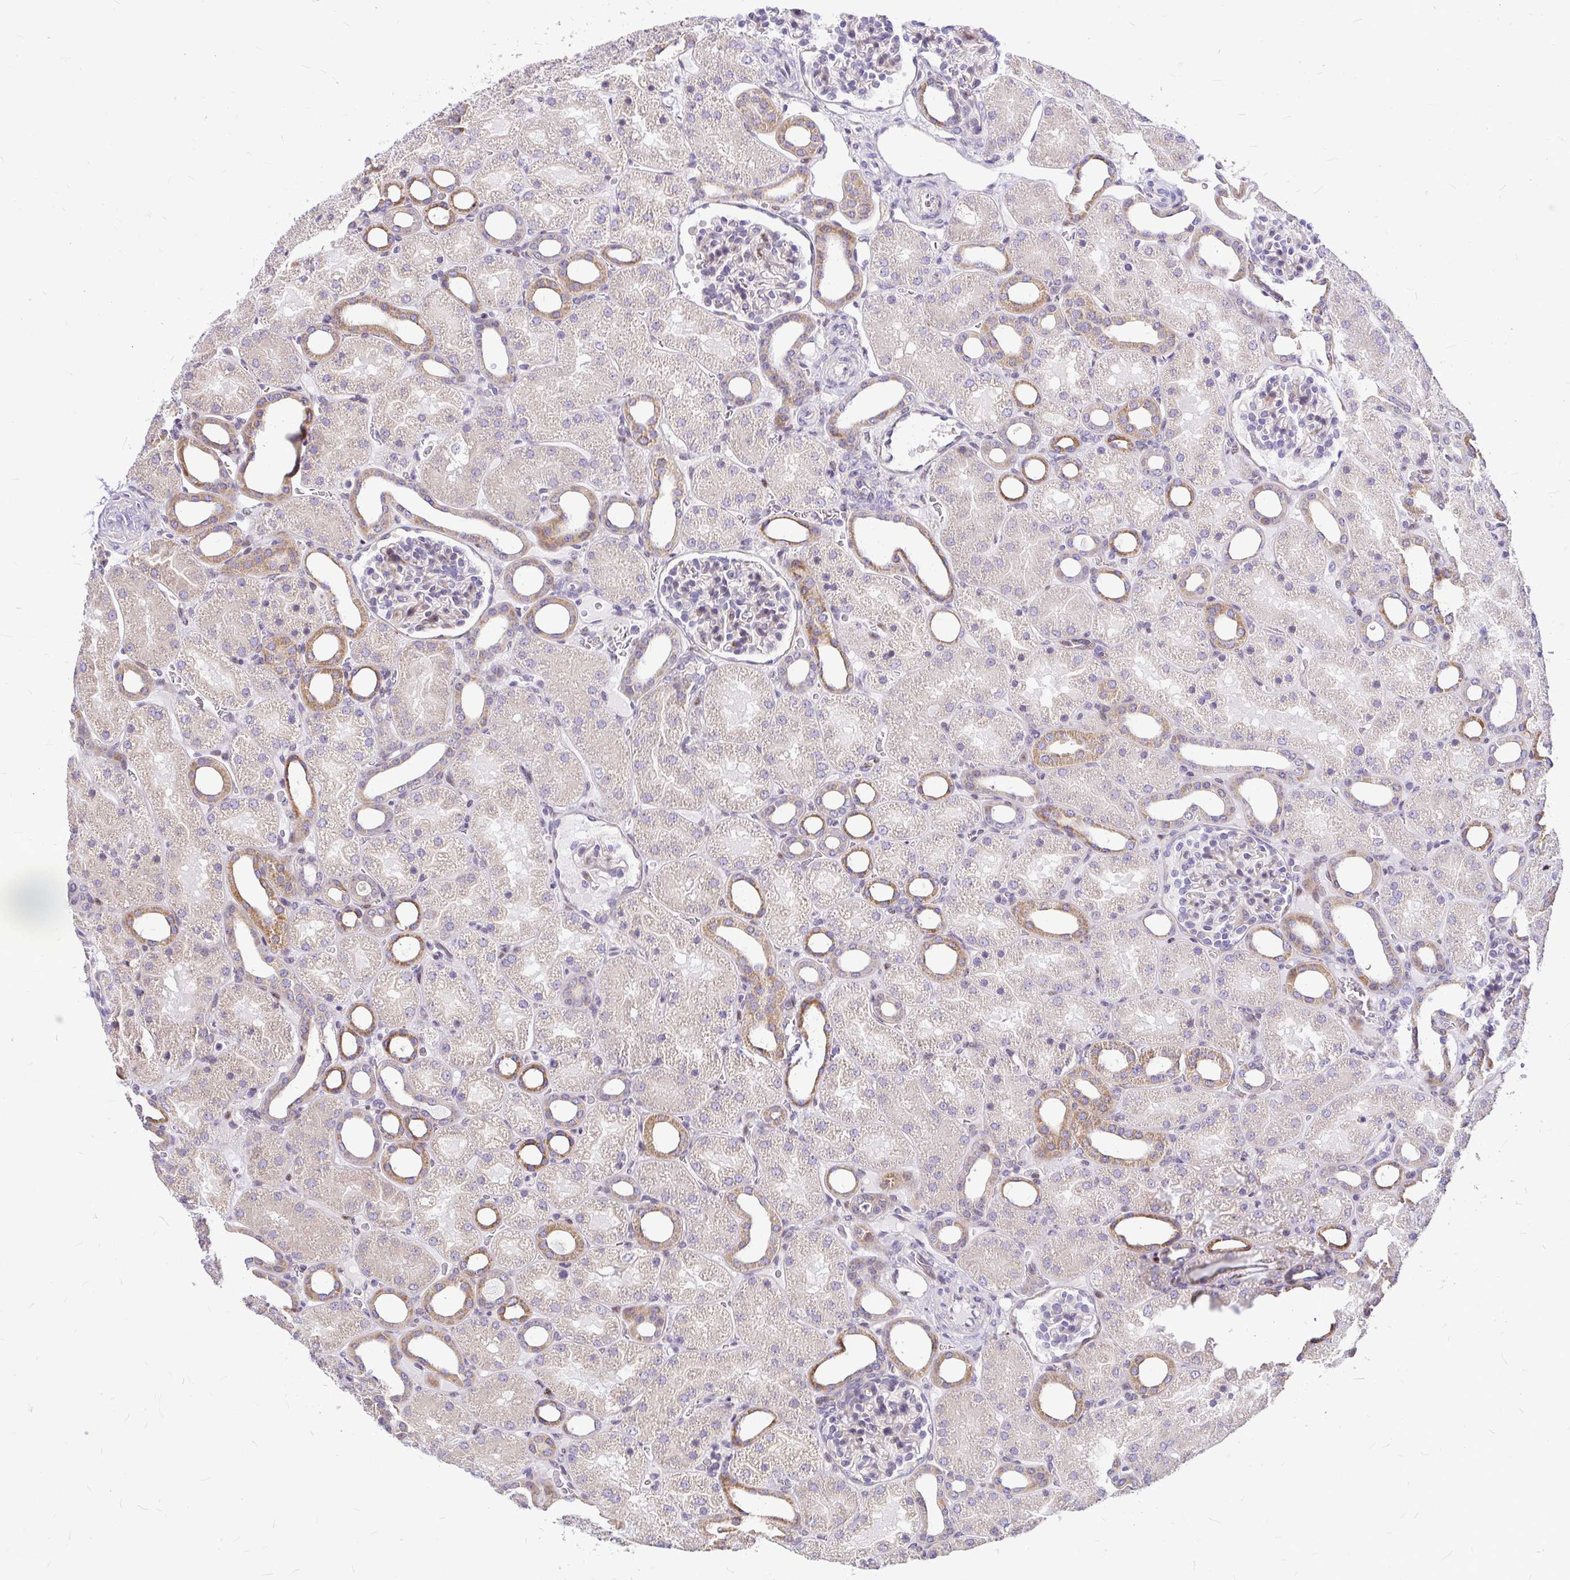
{"staining": {"intensity": "weak", "quantity": "<25%", "location": "cytoplasmic/membranous"}, "tissue": "kidney", "cell_type": "Cells in glomeruli", "image_type": "normal", "snomed": [{"axis": "morphology", "description": "Normal tissue, NOS"}, {"axis": "topography", "description": "Kidney"}], "caption": "High magnification brightfield microscopy of benign kidney stained with DAB (3,3'-diaminobenzidine) (brown) and counterstained with hematoxylin (blue): cells in glomeruli show no significant positivity. The staining was performed using DAB (3,3'-diaminobenzidine) to visualize the protein expression in brown, while the nuclei were stained in blue with hematoxylin (Magnification: 20x).", "gene": "GABBR2", "patient": {"sex": "male", "age": 2}}